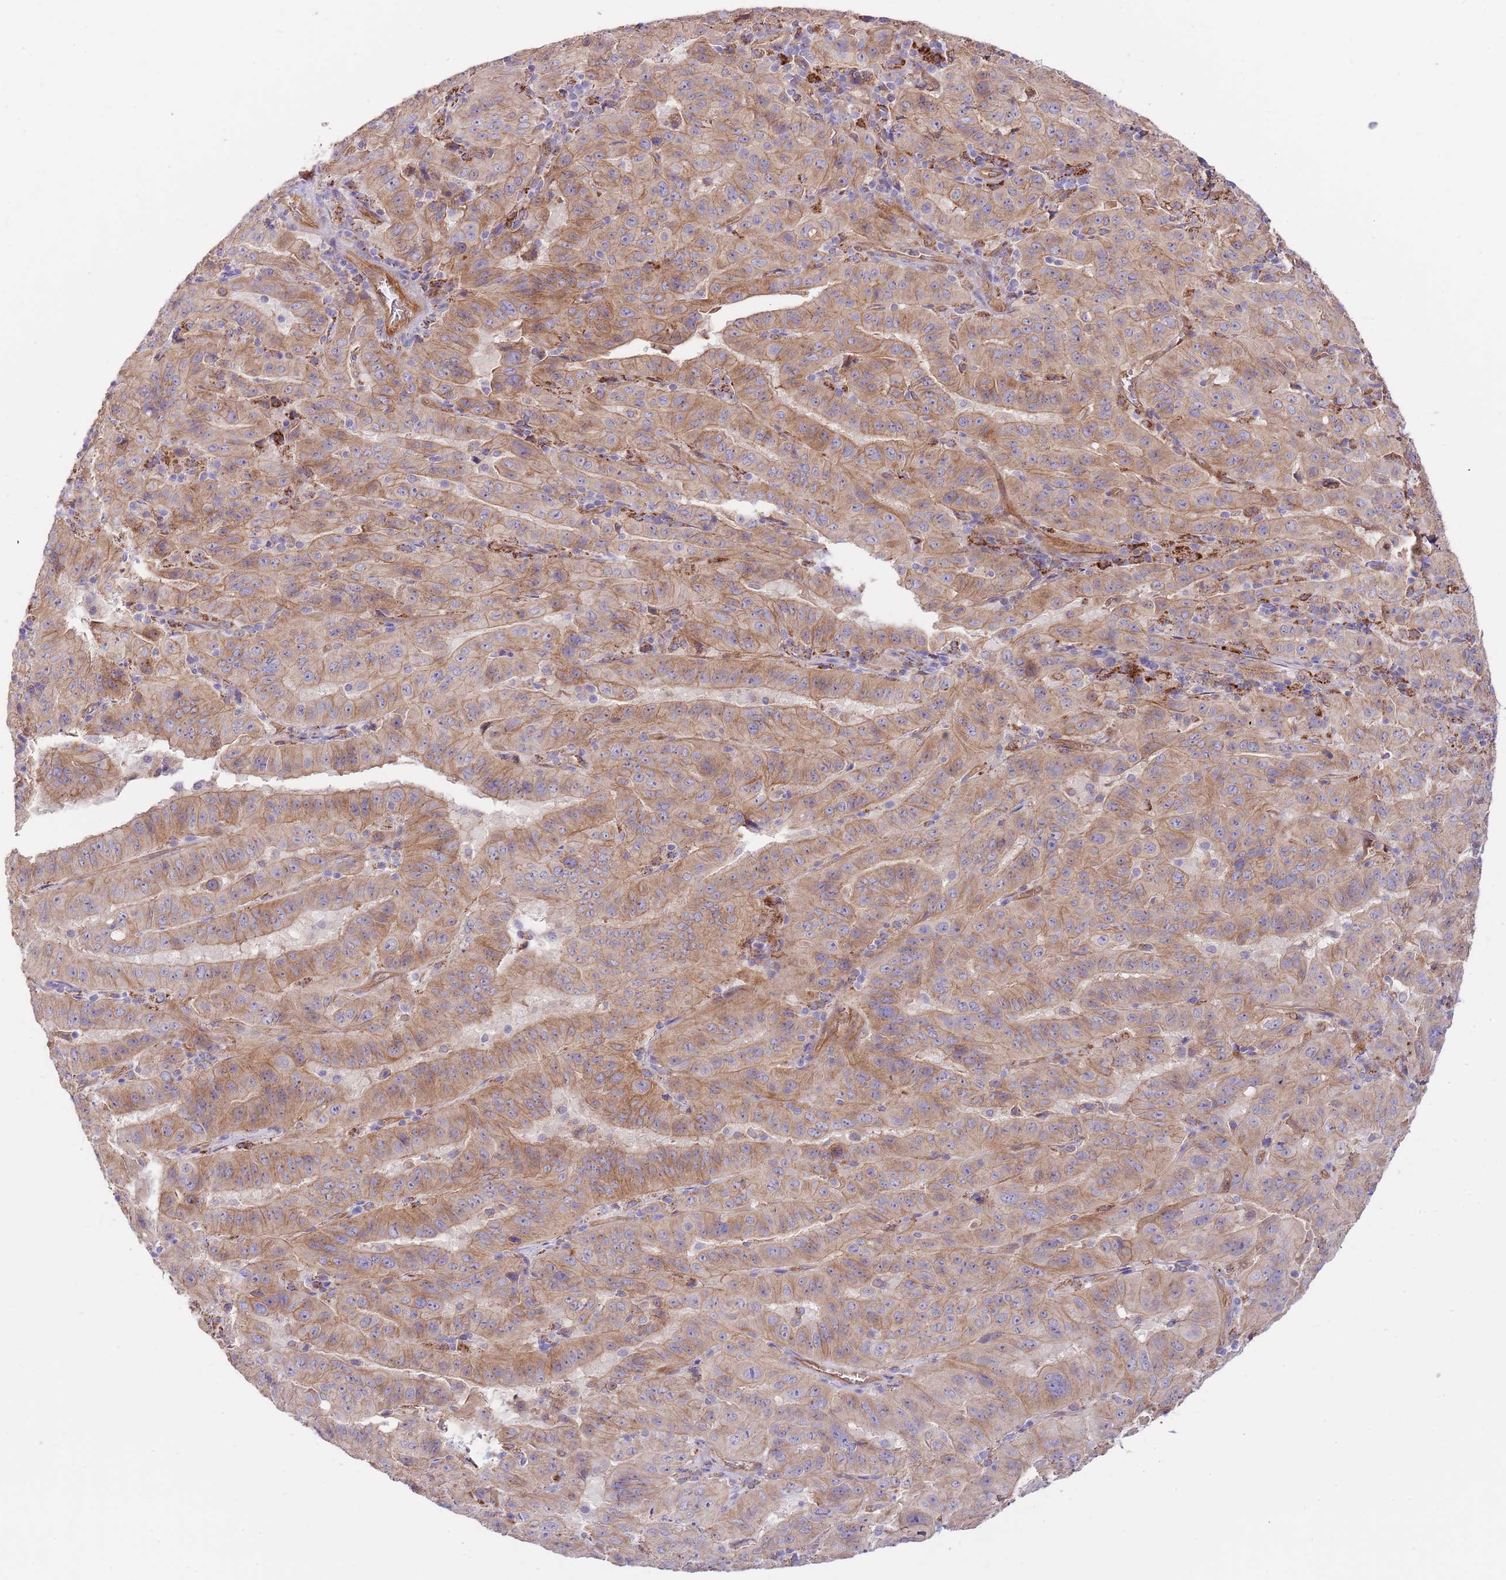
{"staining": {"intensity": "moderate", "quantity": ">75%", "location": "cytoplasmic/membranous"}, "tissue": "pancreatic cancer", "cell_type": "Tumor cells", "image_type": "cancer", "snomed": [{"axis": "morphology", "description": "Adenocarcinoma, NOS"}, {"axis": "topography", "description": "Pancreas"}], "caption": "The micrograph displays immunohistochemical staining of pancreatic cancer. There is moderate cytoplasmic/membranous positivity is appreciated in about >75% of tumor cells.", "gene": "DOCK6", "patient": {"sex": "male", "age": 63}}